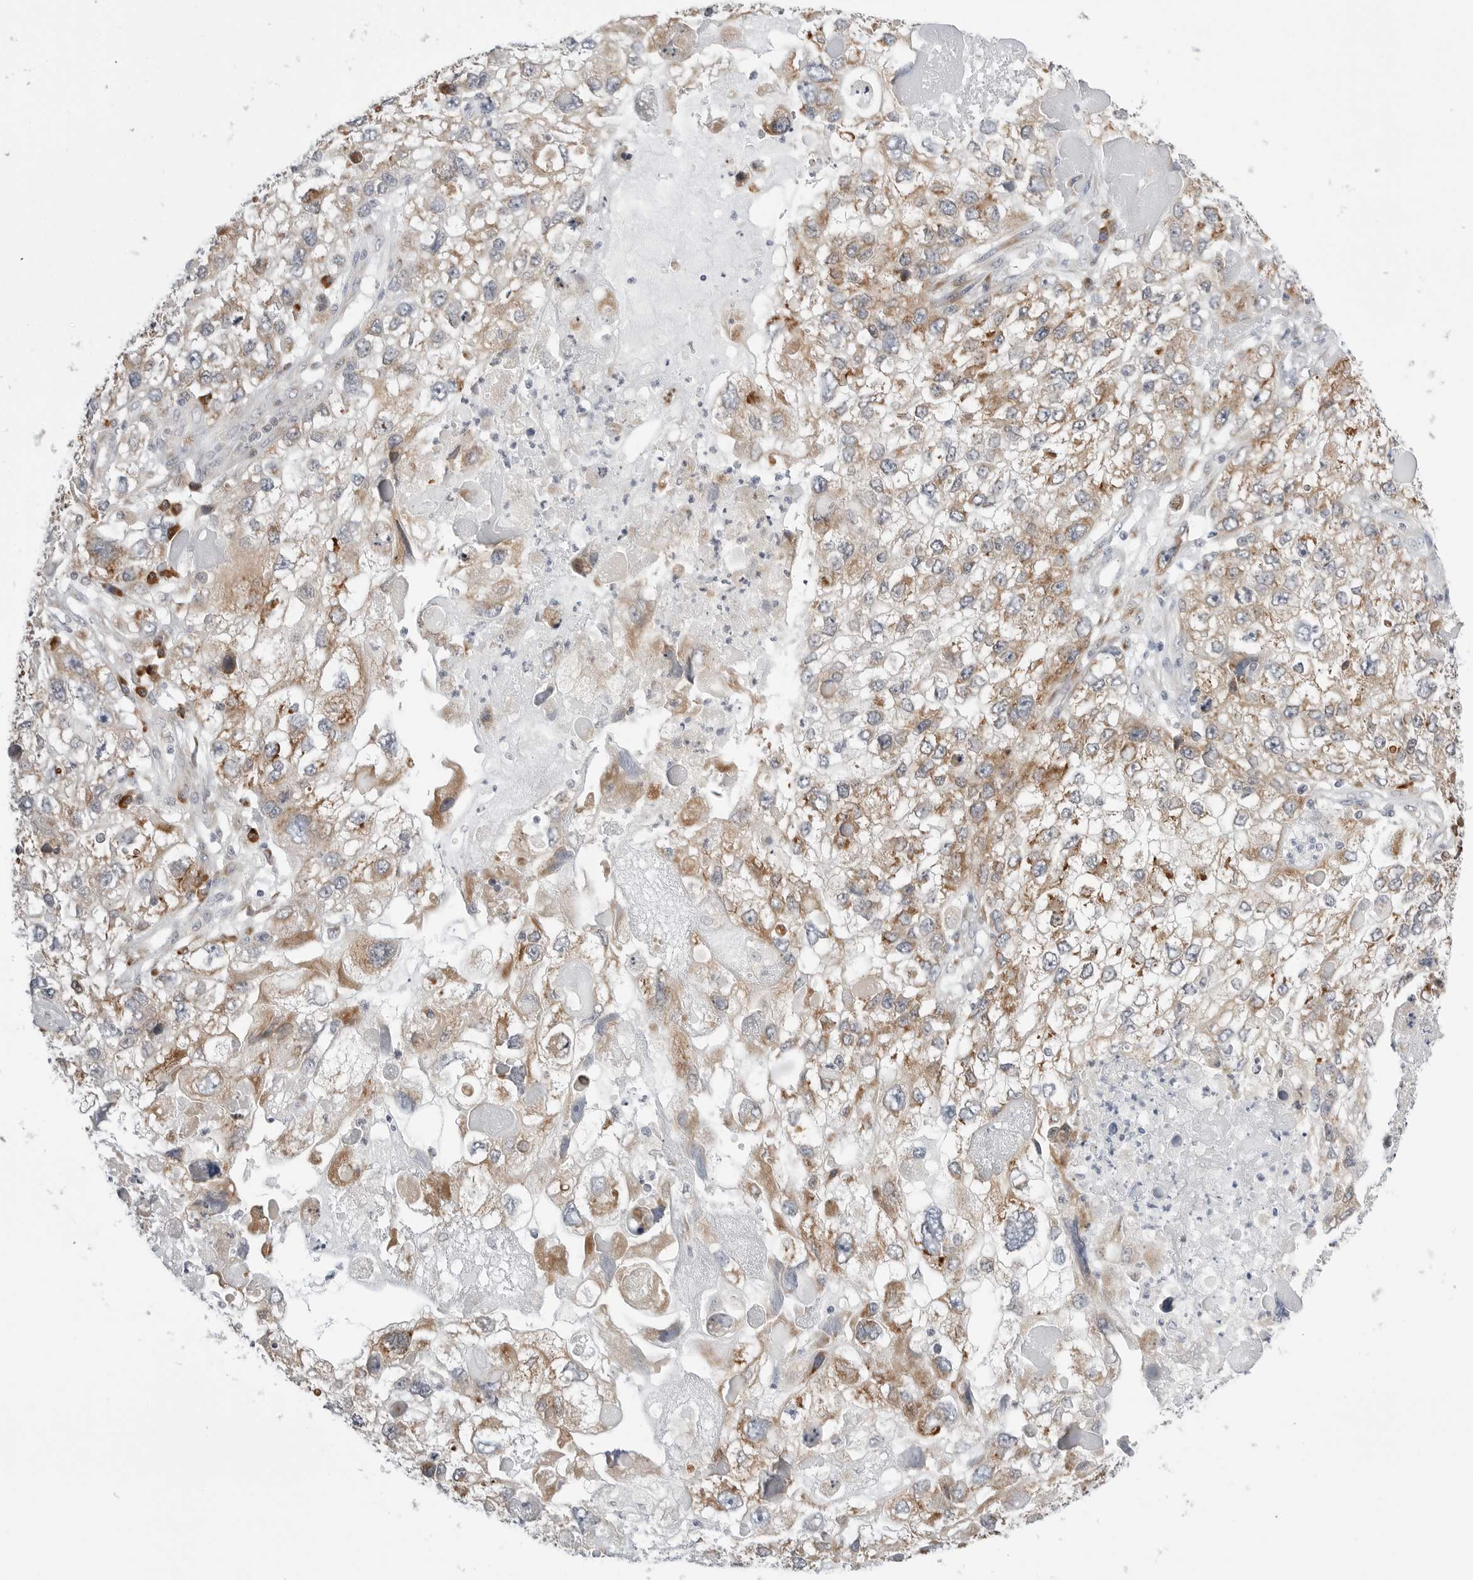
{"staining": {"intensity": "moderate", "quantity": ">75%", "location": "cytoplasmic/membranous"}, "tissue": "endometrial cancer", "cell_type": "Tumor cells", "image_type": "cancer", "snomed": [{"axis": "morphology", "description": "Adenocarcinoma, NOS"}, {"axis": "topography", "description": "Endometrium"}], "caption": "DAB immunohistochemical staining of human endometrial adenocarcinoma shows moderate cytoplasmic/membranous protein staining in approximately >75% of tumor cells.", "gene": "RPN1", "patient": {"sex": "female", "age": 49}}